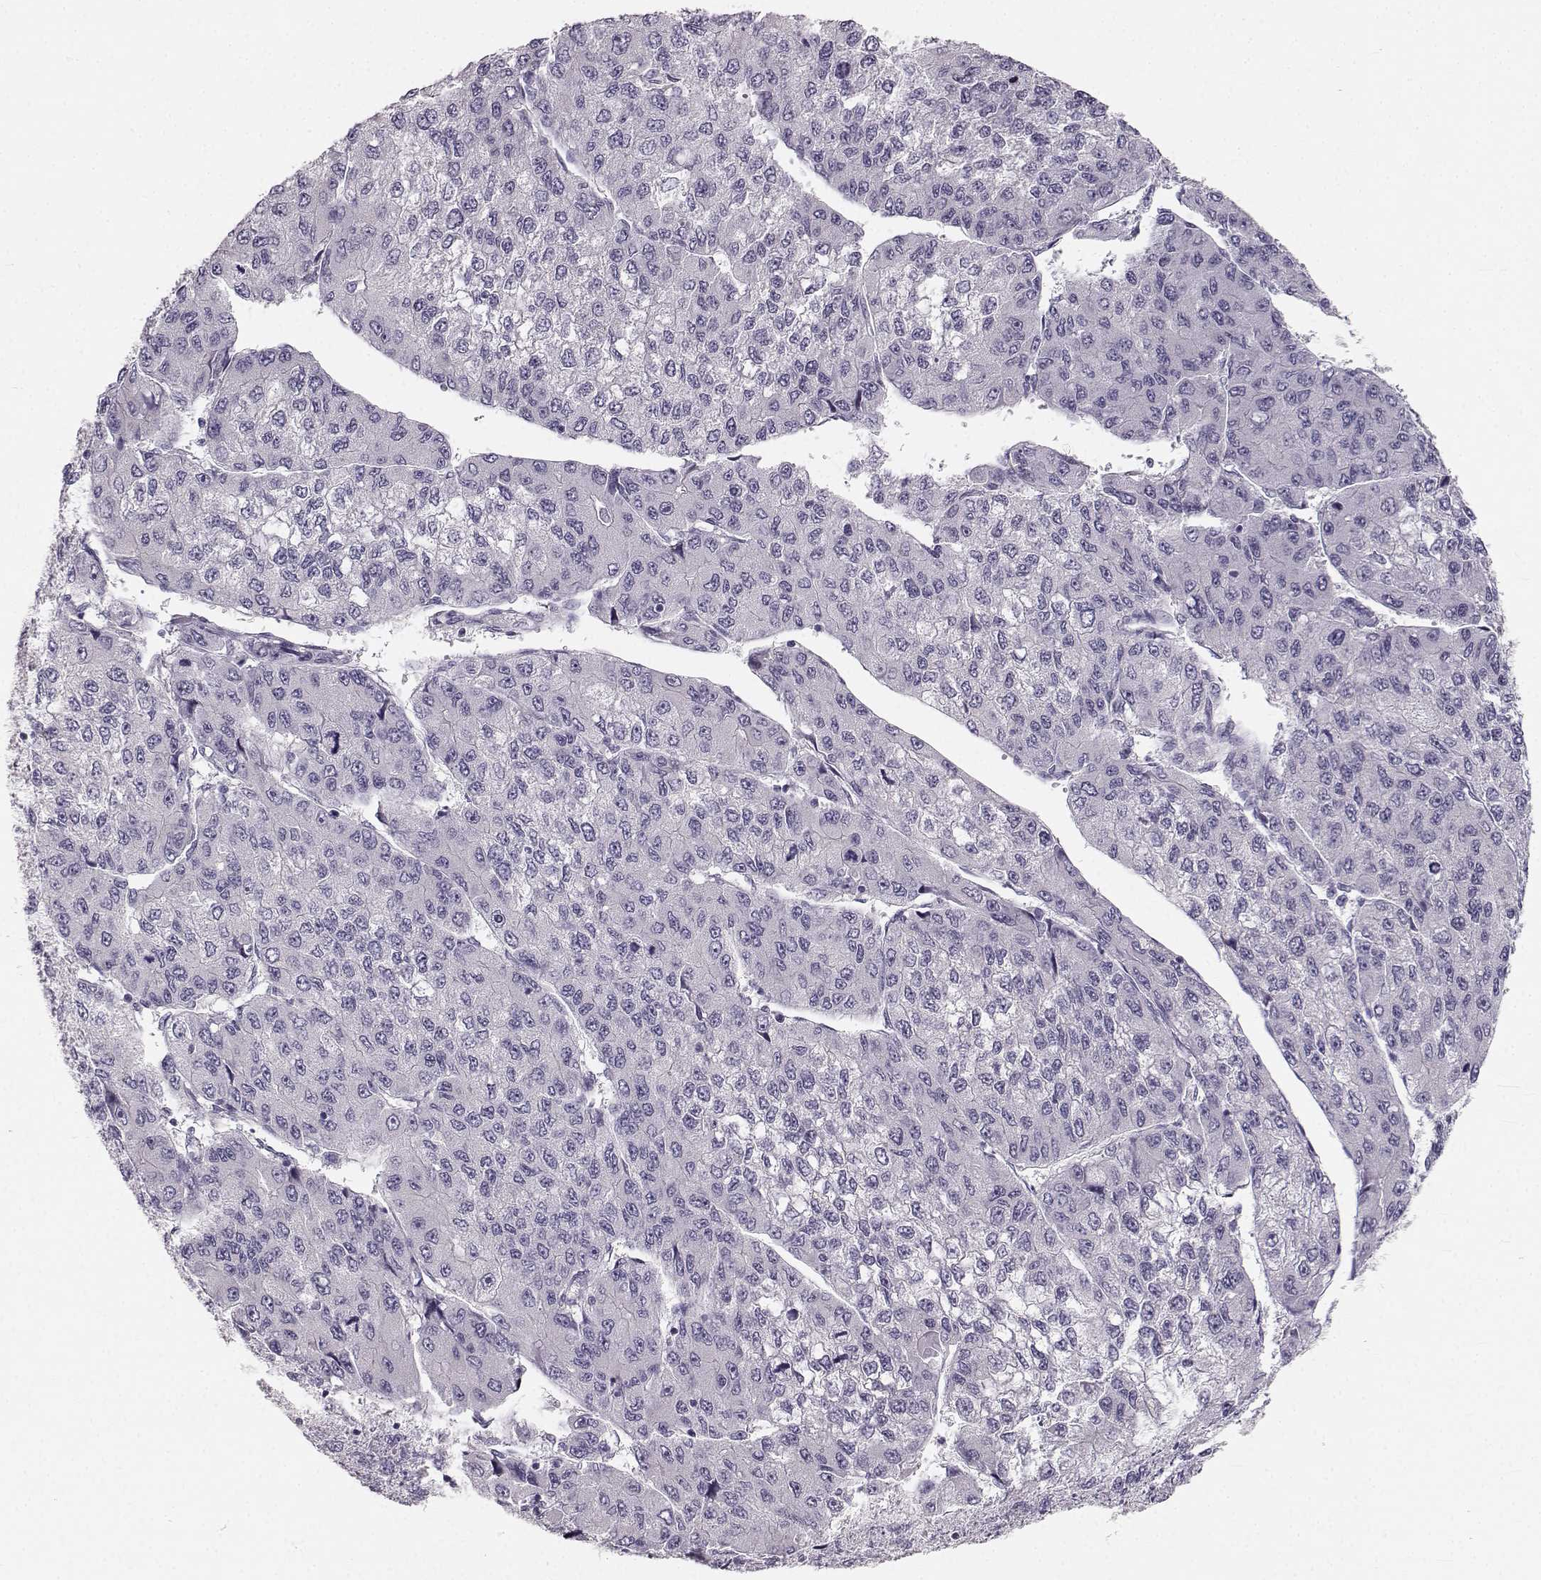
{"staining": {"intensity": "negative", "quantity": "none", "location": "none"}, "tissue": "liver cancer", "cell_type": "Tumor cells", "image_type": "cancer", "snomed": [{"axis": "morphology", "description": "Carcinoma, Hepatocellular, NOS"}, {"axis": "topography", "description": "Liver"}], "caption": "There is no significant positivity in tumor cells of hepatocellular carcinoma (liver).", "gene": "OIP5", "patient": {"sex": "female", "age": 66}}